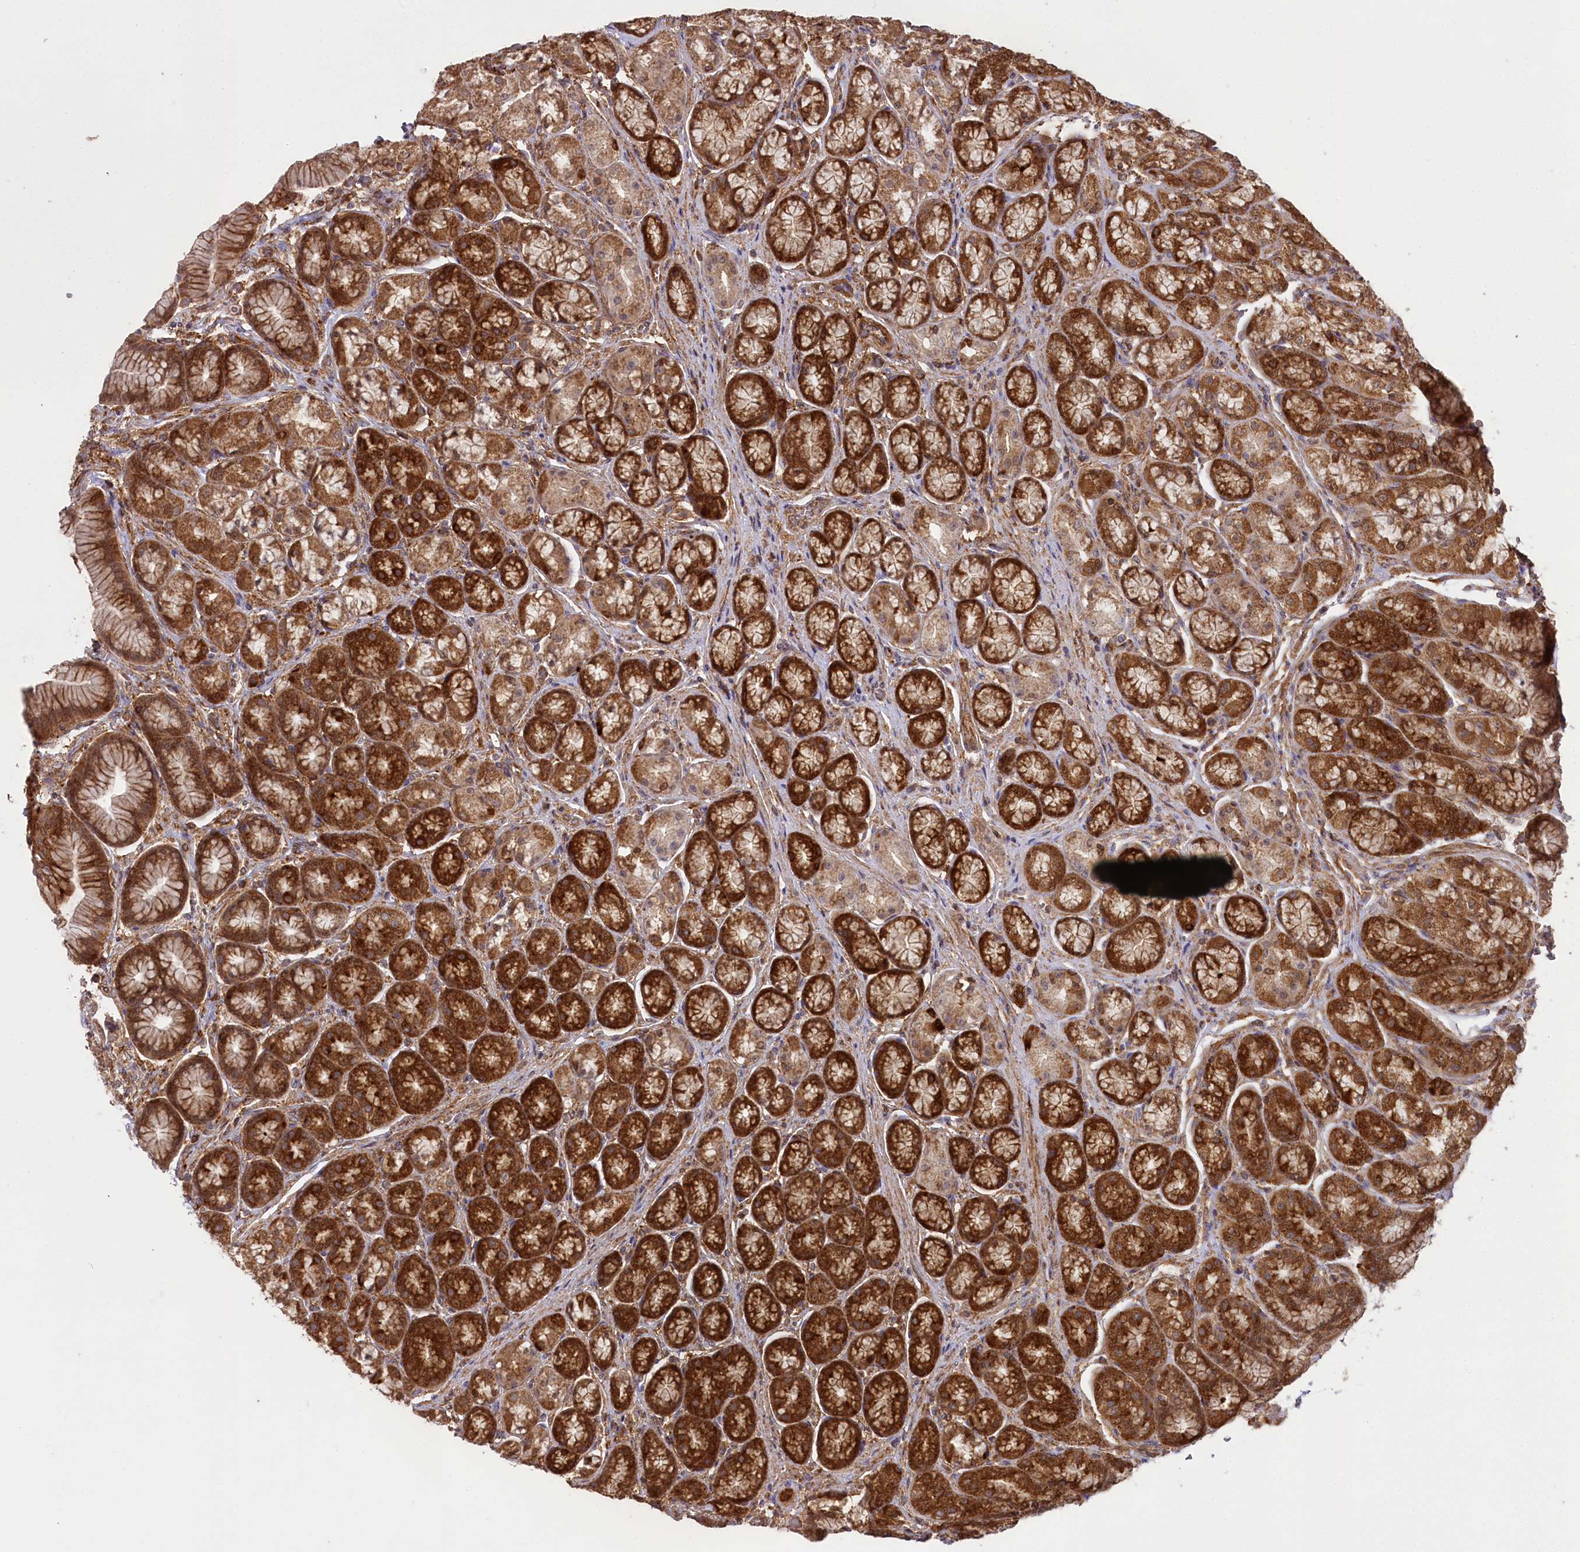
{"staining": {"intensity": "strong", "quantity": ">75%", "location": "cytoplasmic/membranous,nuclear"}, "tissue": "stomach", "cell_type": "Glandular cells", "image_type": "normal", "snomed": [{"axis": "morphology", "description": "Normal tissue, NOS"}, {"axis": "morphology", "description": "Adenocarcinoma, NOS"}, {"axis": "morphology", "description": "Adenocarcinoma, High grade"}, {"axis": "topography", "description": "Stomach, upper"}, {"axis": "topography", "description": "Stomach"}], "caption": "A brown stain labels strong cytoplasmic/membranous,nuclear expression of a protein in glandular cells of normal stomach.", "gene": "CCDC91", "patient": {"sex": "female", "age": 65}}